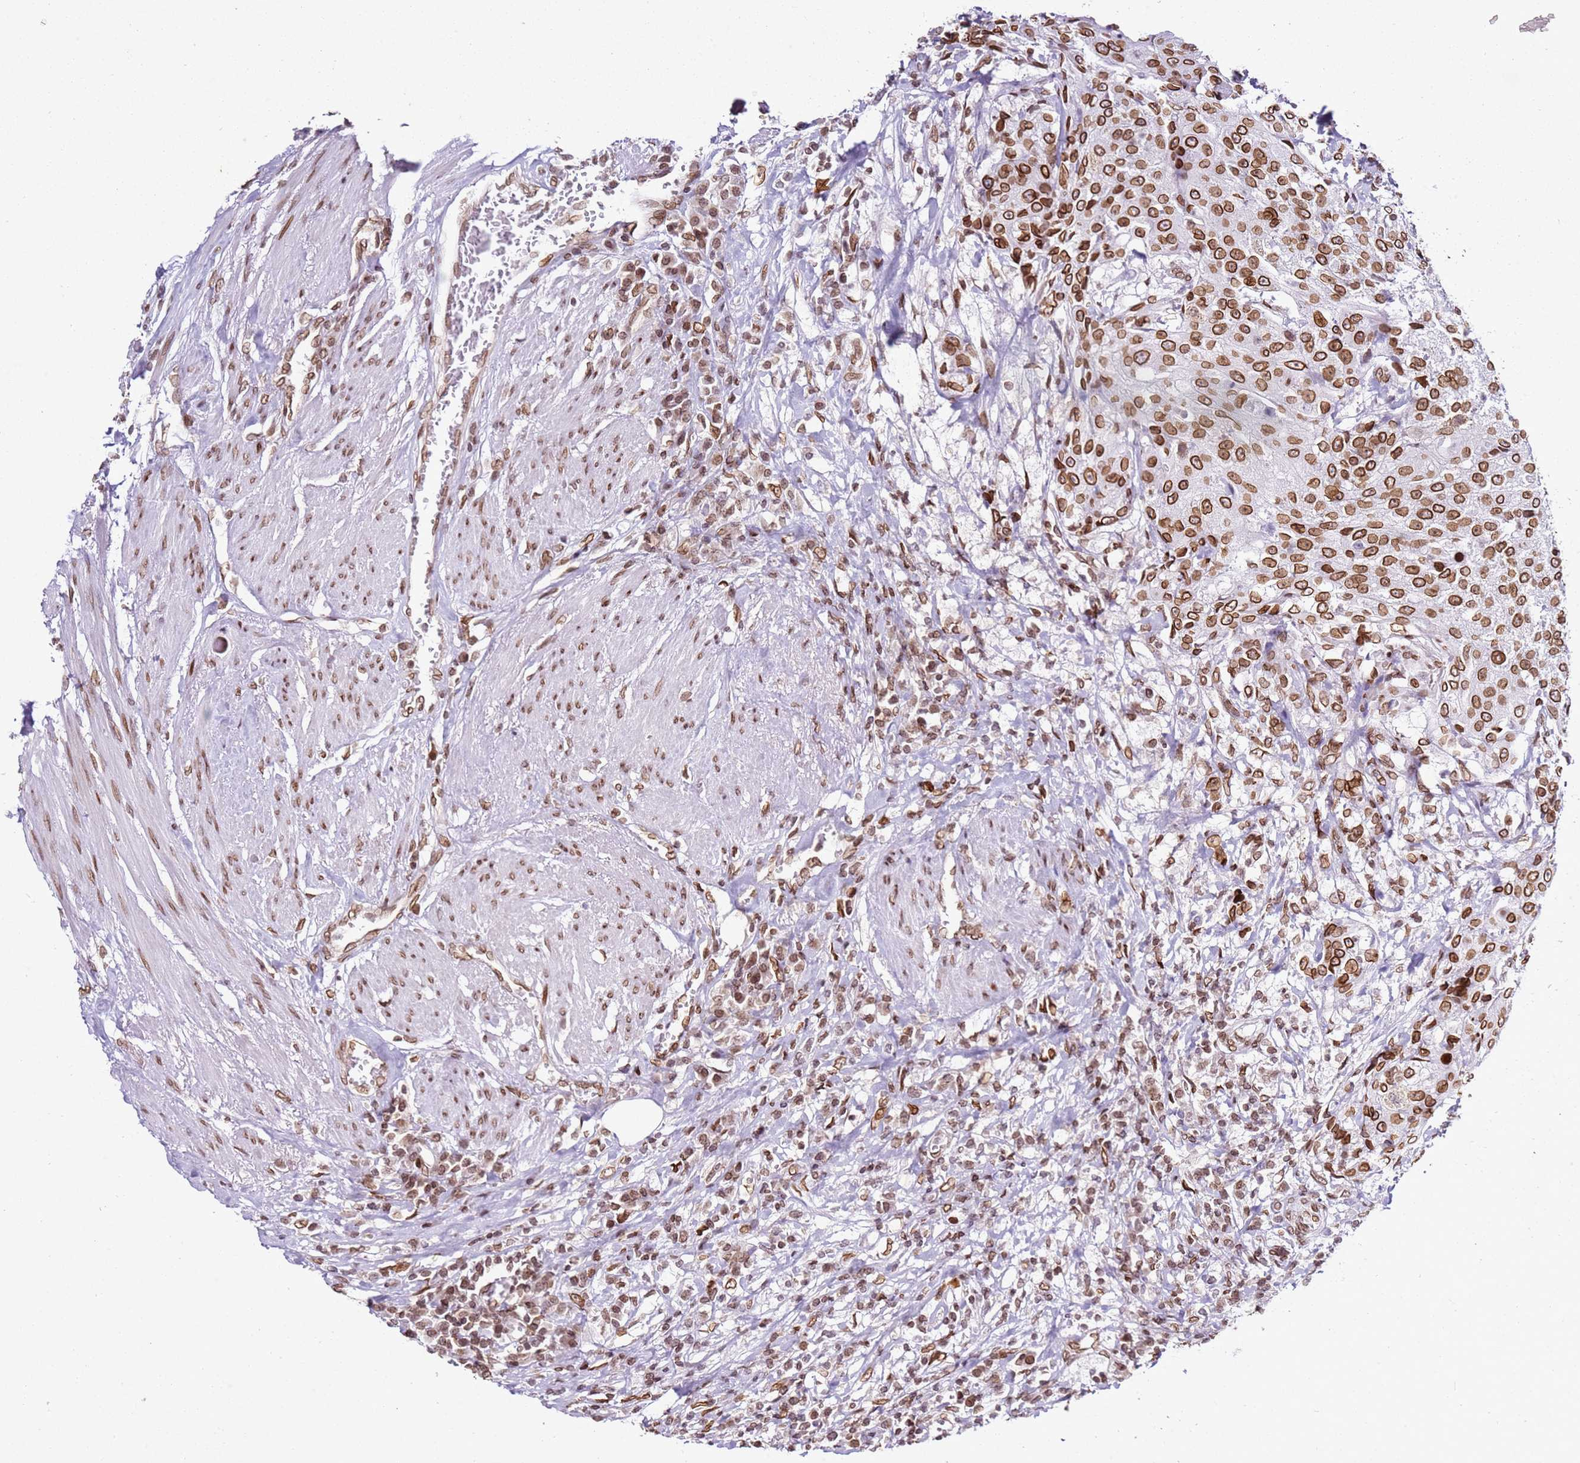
{"staining": {"intensity": "strong", "quantity": ">75%", "location": "cytoplasmic/membranous,nuclear"}, "tissue": "urothelial cancer", "cell_type": "Tumor cells", "image_type": "cancer", "snomed": [{"axis": "morphology", "description": "Urothelial carcinoma, High grade"}, {"axis": "topography", "description": "Urinary bladder"}], "caption": "Immunohistochemical staining of human urothelial carcinoma (high-grade) displays strong cytoplasmic/membranous and nuclear protein positivity in about >75% of tumor cells. (DAB (3,3'-diaminobenzidine) IHC with brightfield microscopy, high magnification).", "gene": "POU6F1", "patient": {"sex": "female", "age": 63}}